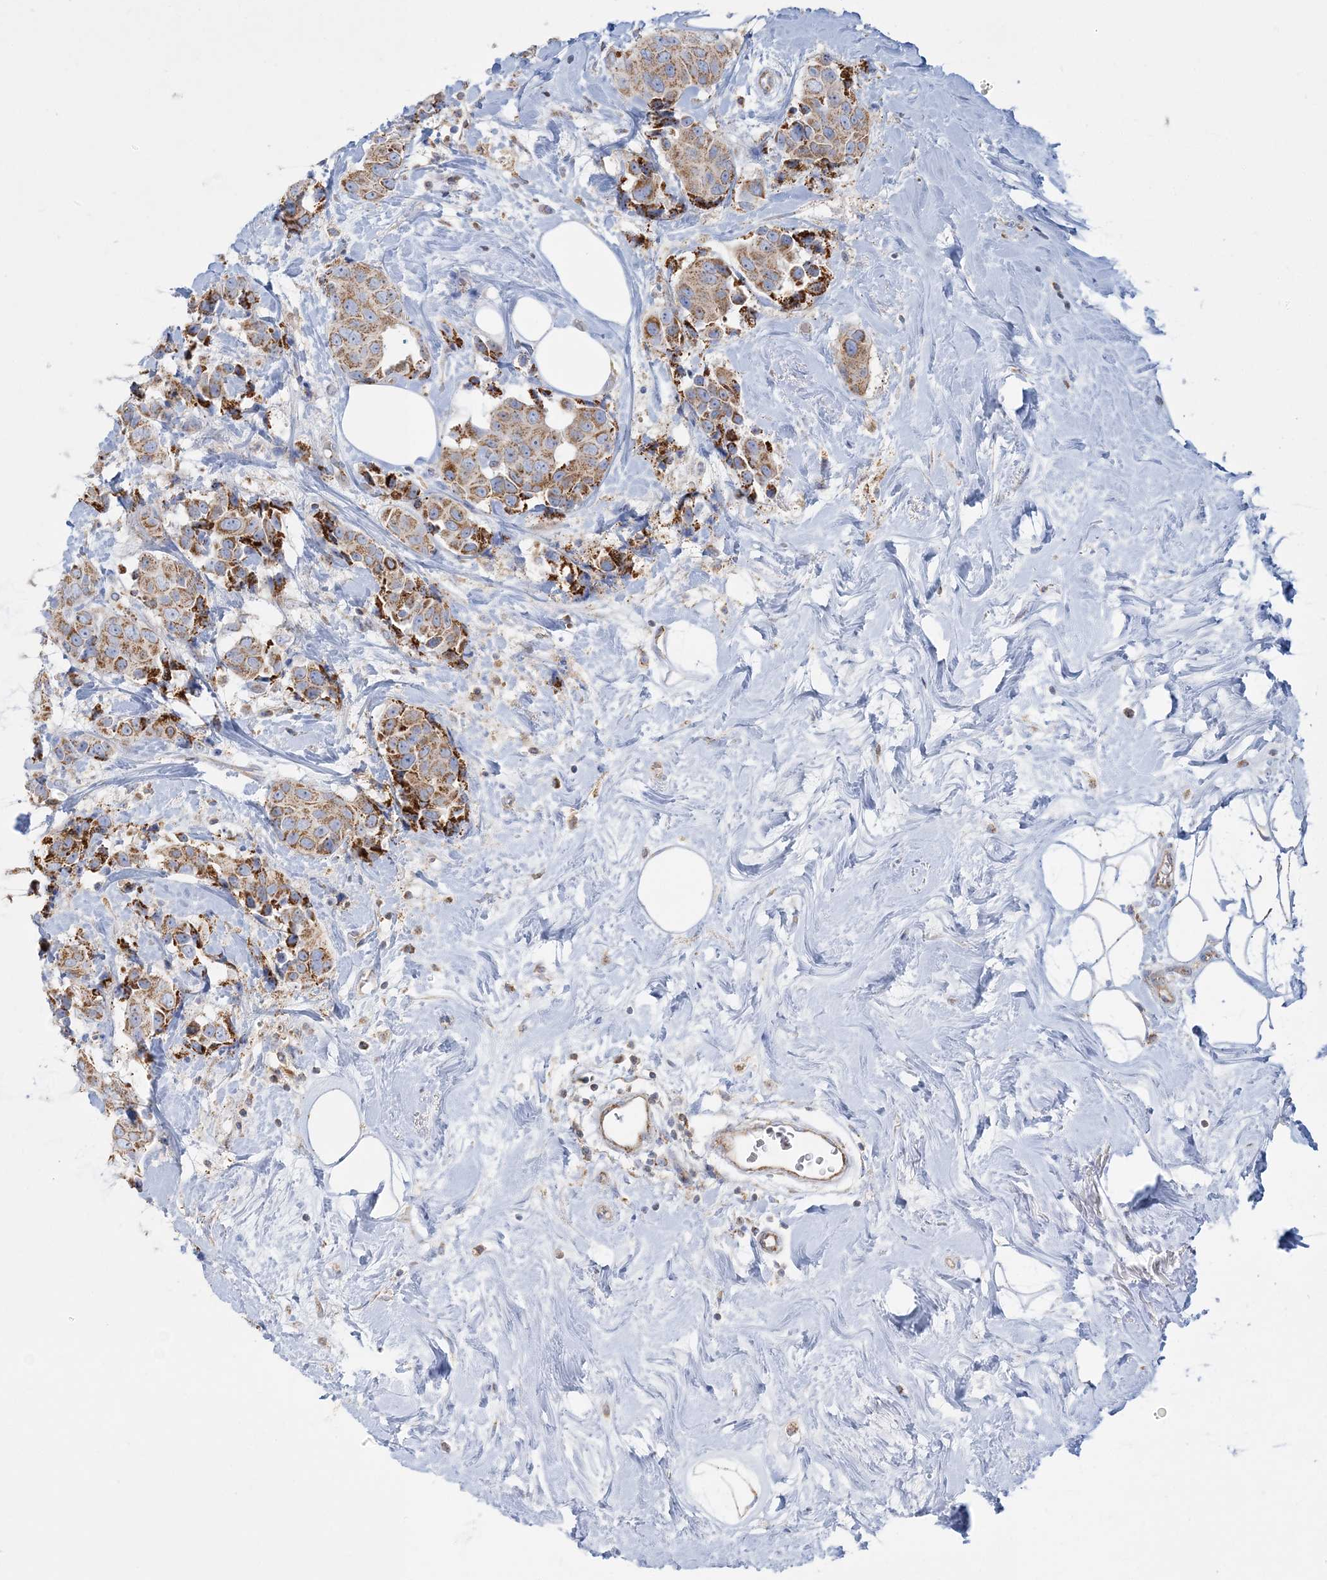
{"staining": {"intensity": "moderate", "quantity": ">75%", "location": "cytoplasmic/membranous"}, "tissue": "breast cancer", "cell_type": "Tumor cells", "image_type": "cancer", "snomed": [{"axis": "morphology", "description": "Normal tissue, NOS"}, {"axis": "morphology", "description": "Duct carcinoma"}, {"axis": "topography", "description": "Breast"}], "caption": "Immunohistochemistry (IHC) staining of breast cancer, which reveals medium levels of moderate cytoplasmic/membranous staining in about >75% of tumor cells indicating moderate cytoplasmic/membranous protein staining. The staining was performed using DAB (3,3'-diaminobenzidine) (brown) for protein detection and nuclei were counterstained in hematoxylin (blue).", "gene": "TBC1D14", "patient": {"sex": "female", "age": 39}}